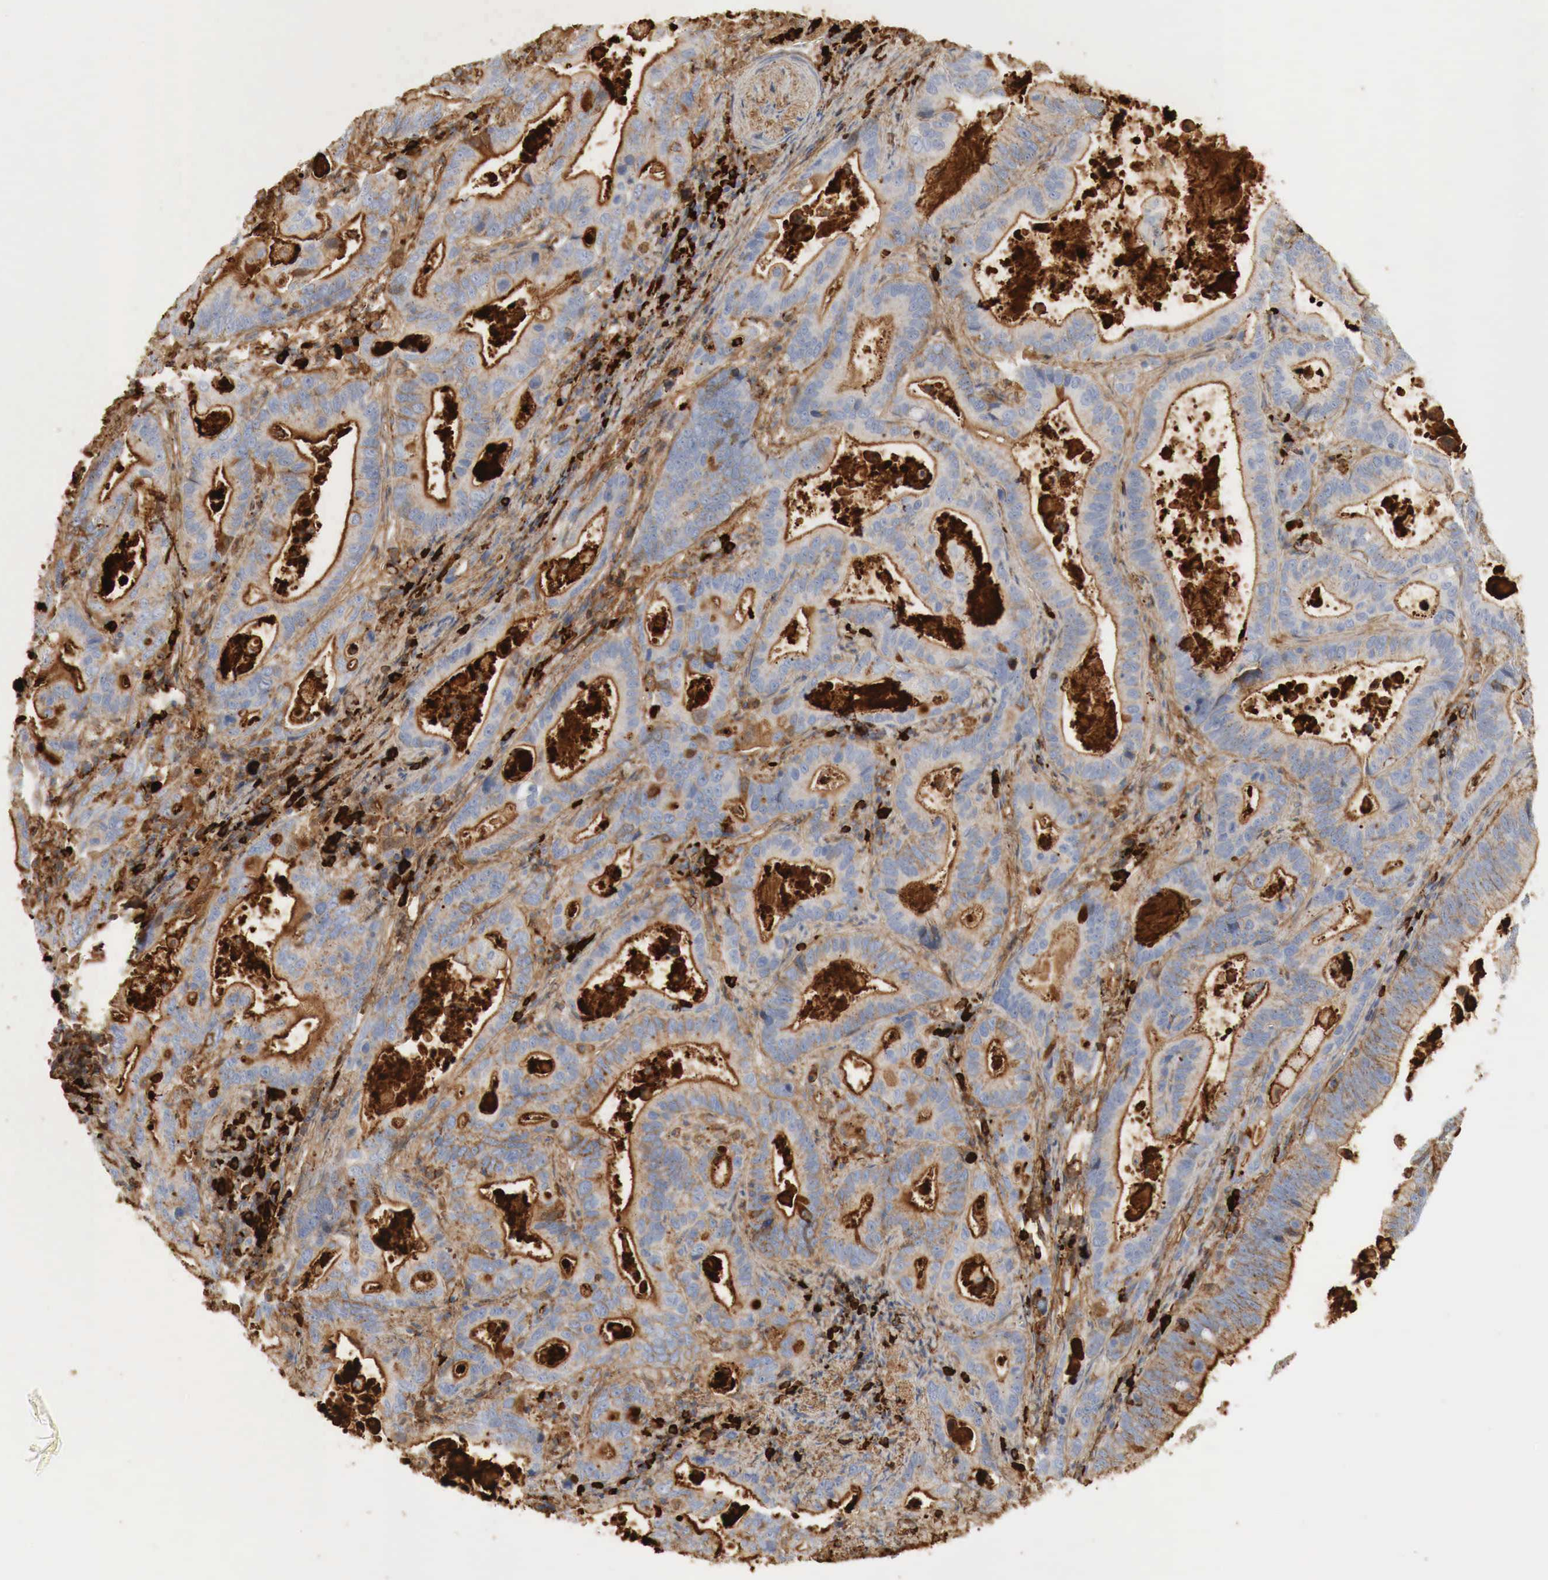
{"staining": {"intensity": "moderate", "quantity": "25%-75%", "location": "cytoplasmic/membranous"}, "tissue": "stomach cancer", "cell_type": "Tumor cells", "image_type": "cancer", "snomed": [{"axis": "morphology", "description": "Adenocarcinoma, NOS"}, {"axis": "topography", "description": "Stomach, upper"}], "caption": "Immunohistochemical staining of human stomach adenocarcinoma reveals medium levels of moderate cytoplasmic/membranous protein expression in about 25%-75% of tumor cells. The staining was performed using DAB (3,3'-diaminobenzidine), with brown indicating positive protein expression. Nuclei are stained blue with hematoxylin.", "gene": "IGLC3", "patient": {"sex": "male", "age": 63}}